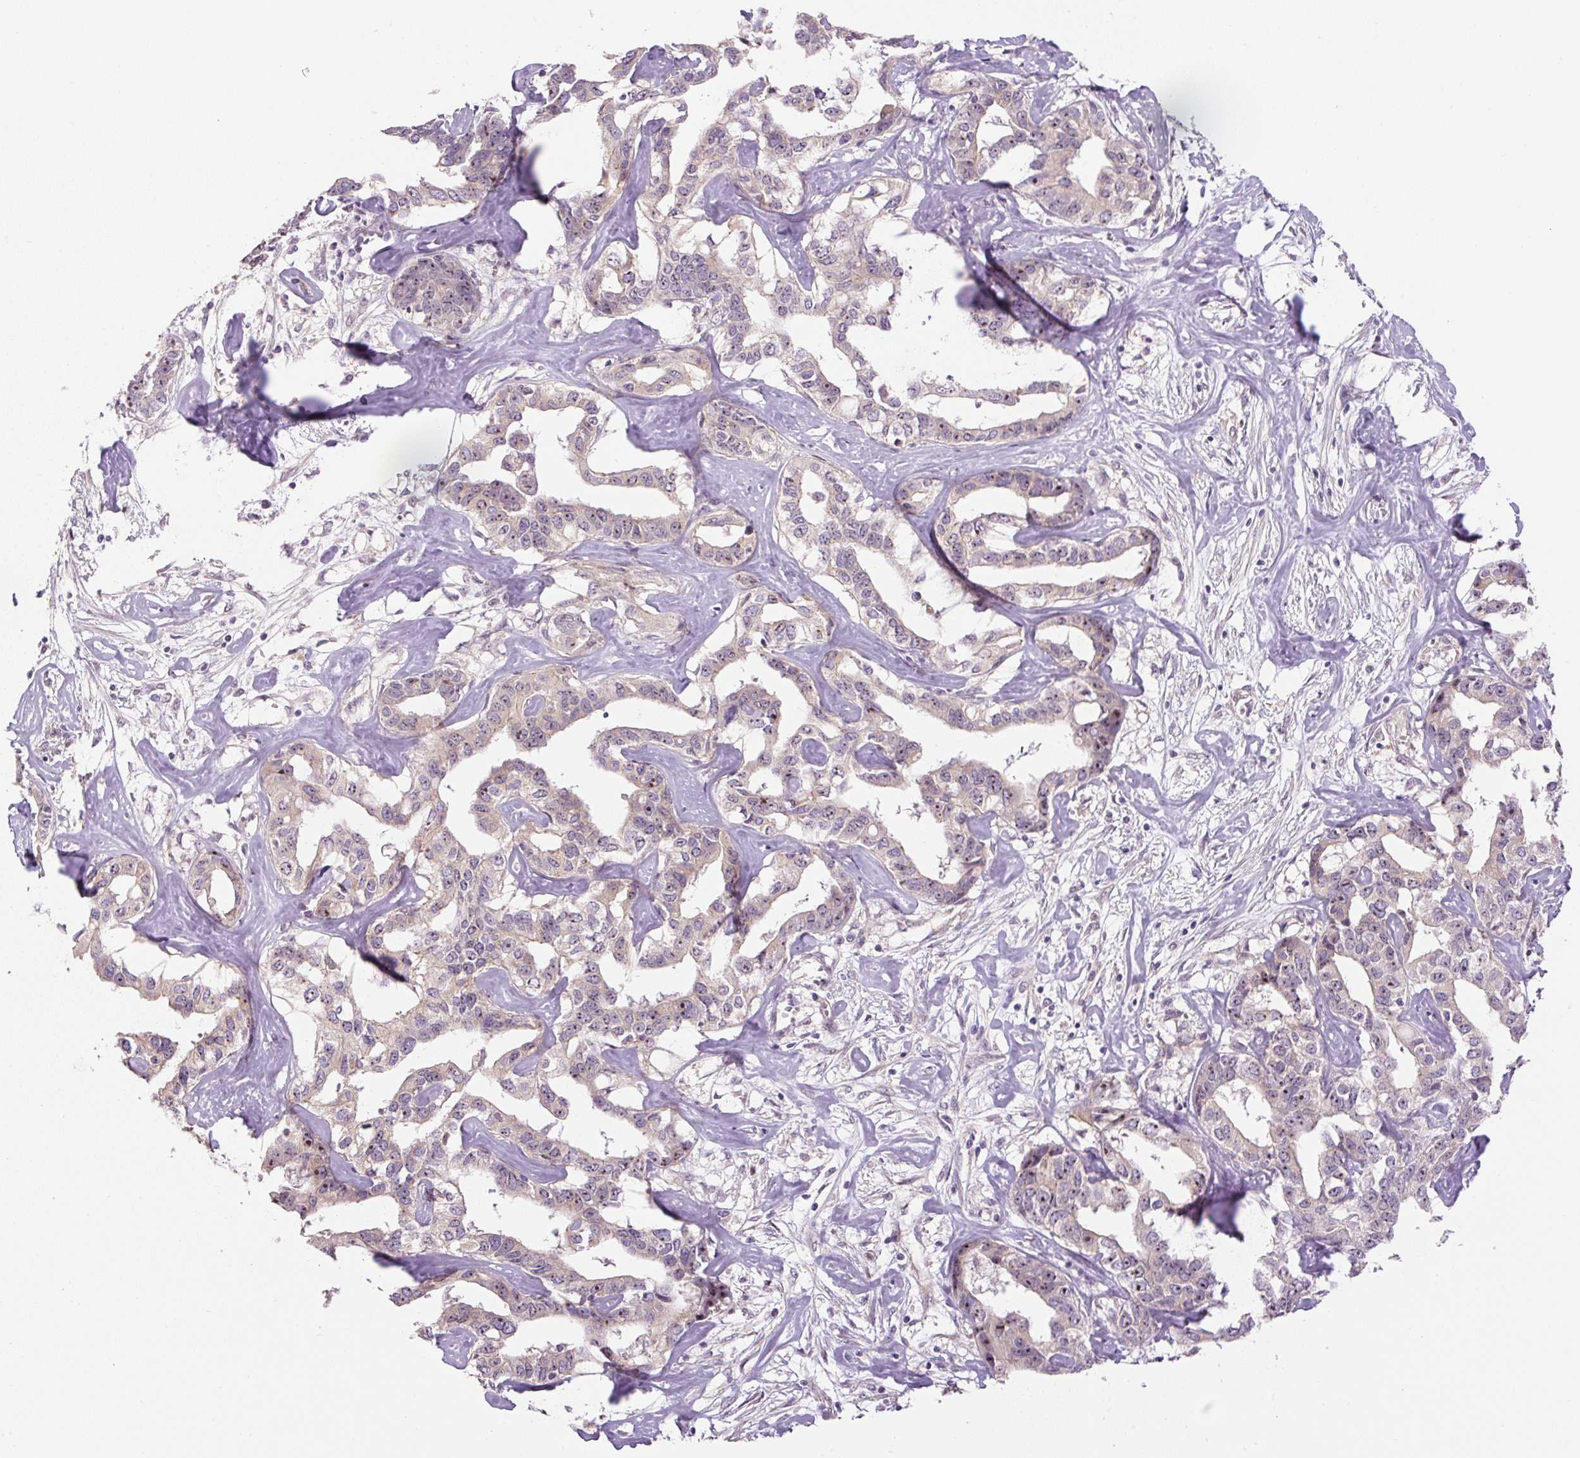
{"staining": {"intensity": "weak", "quantity": "<25%", "location": "nuclear"}, "tissue": "liver cancer", "cell_type": "Tumor cells", "image_type": "cancer", "snomed": [{"axis": "morphology", "description": "Cholangiocarcinoma"}, {"axis": "topography", "description": "Liver"}], "caption": "There is no significant positivity in tumor cells of liver cancer (cholangiocarcinoma).", "gene": "TMEM151B", "patient": {"sex": "male", "age": 59}}